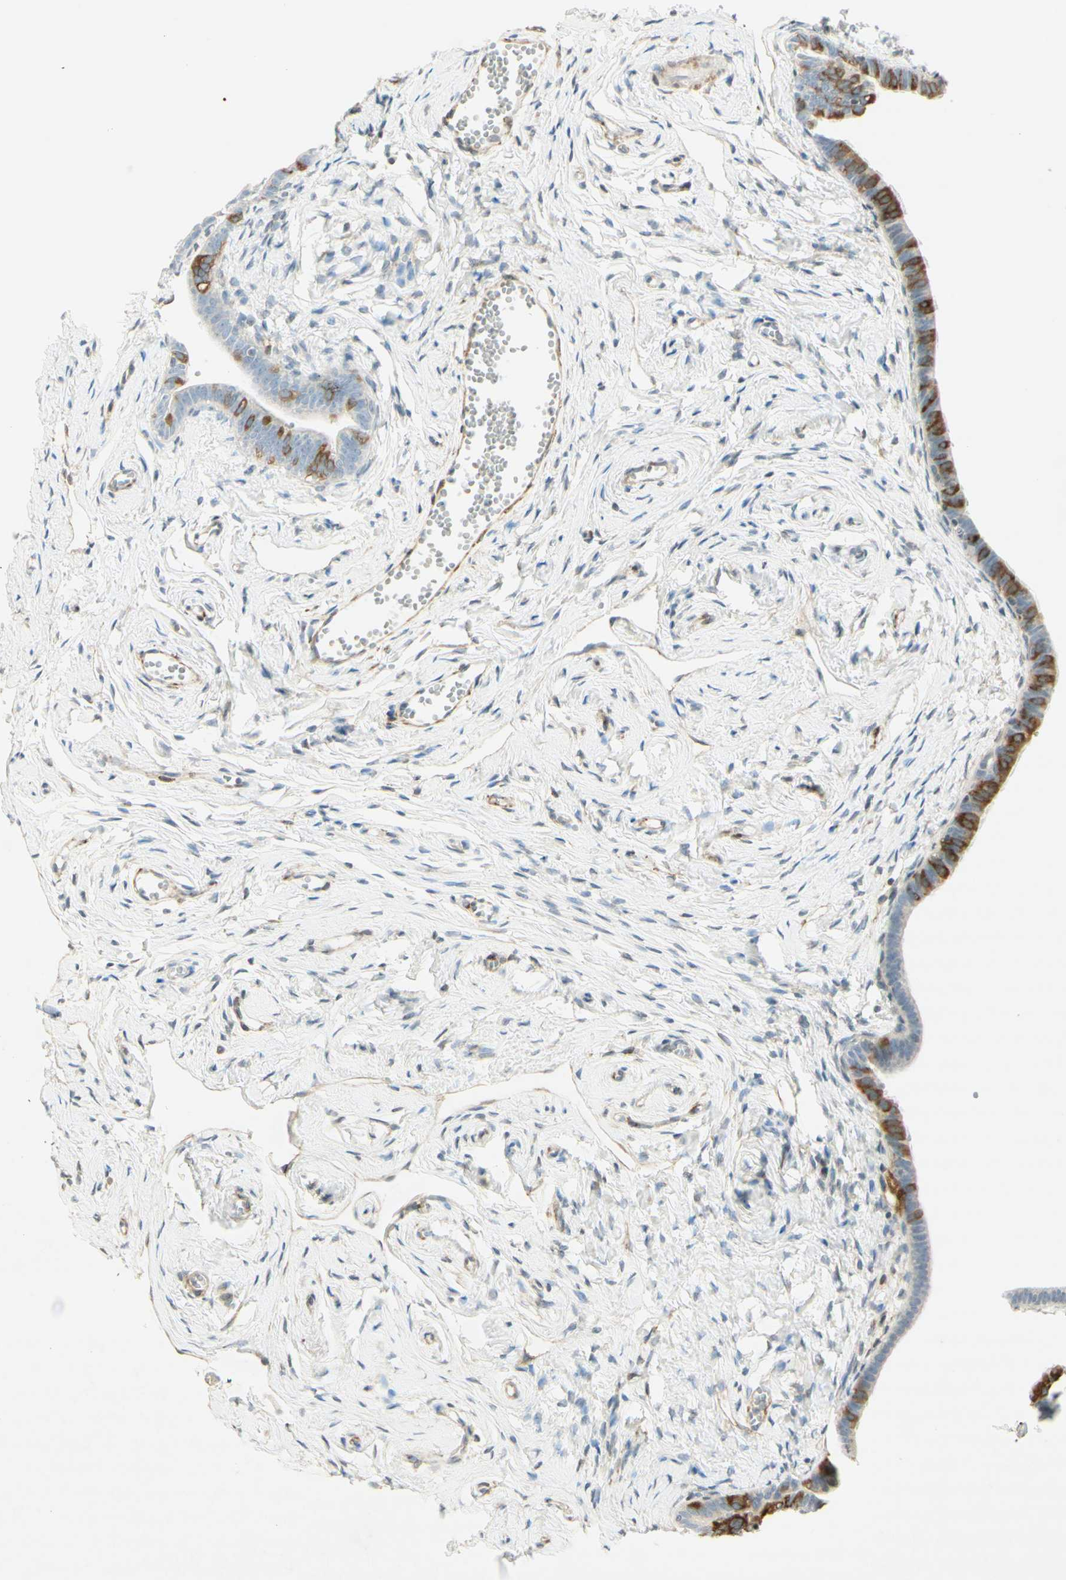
{"staining": {"intensity": "moderate", "quantity": "25%-75%", "location": "cytoplasmic/membranous"}, "tissue": "fallopian tube", "cell_type": "Glandular cells", "image_type": "normal", "snomed": [{"axis": "morphology", "description": "Normal tissue, NOS"}, {"axis": "topography", "description": "Fallopian tube"}], "caption": "This is a histology image of immunohistochemistry staining of normal fallopian tube, which shows moderate staining in the cytoplasmic/membranous of glandular cells.", "gene": "MAP1B", "patient": {"sex": "female", "age": 71}}